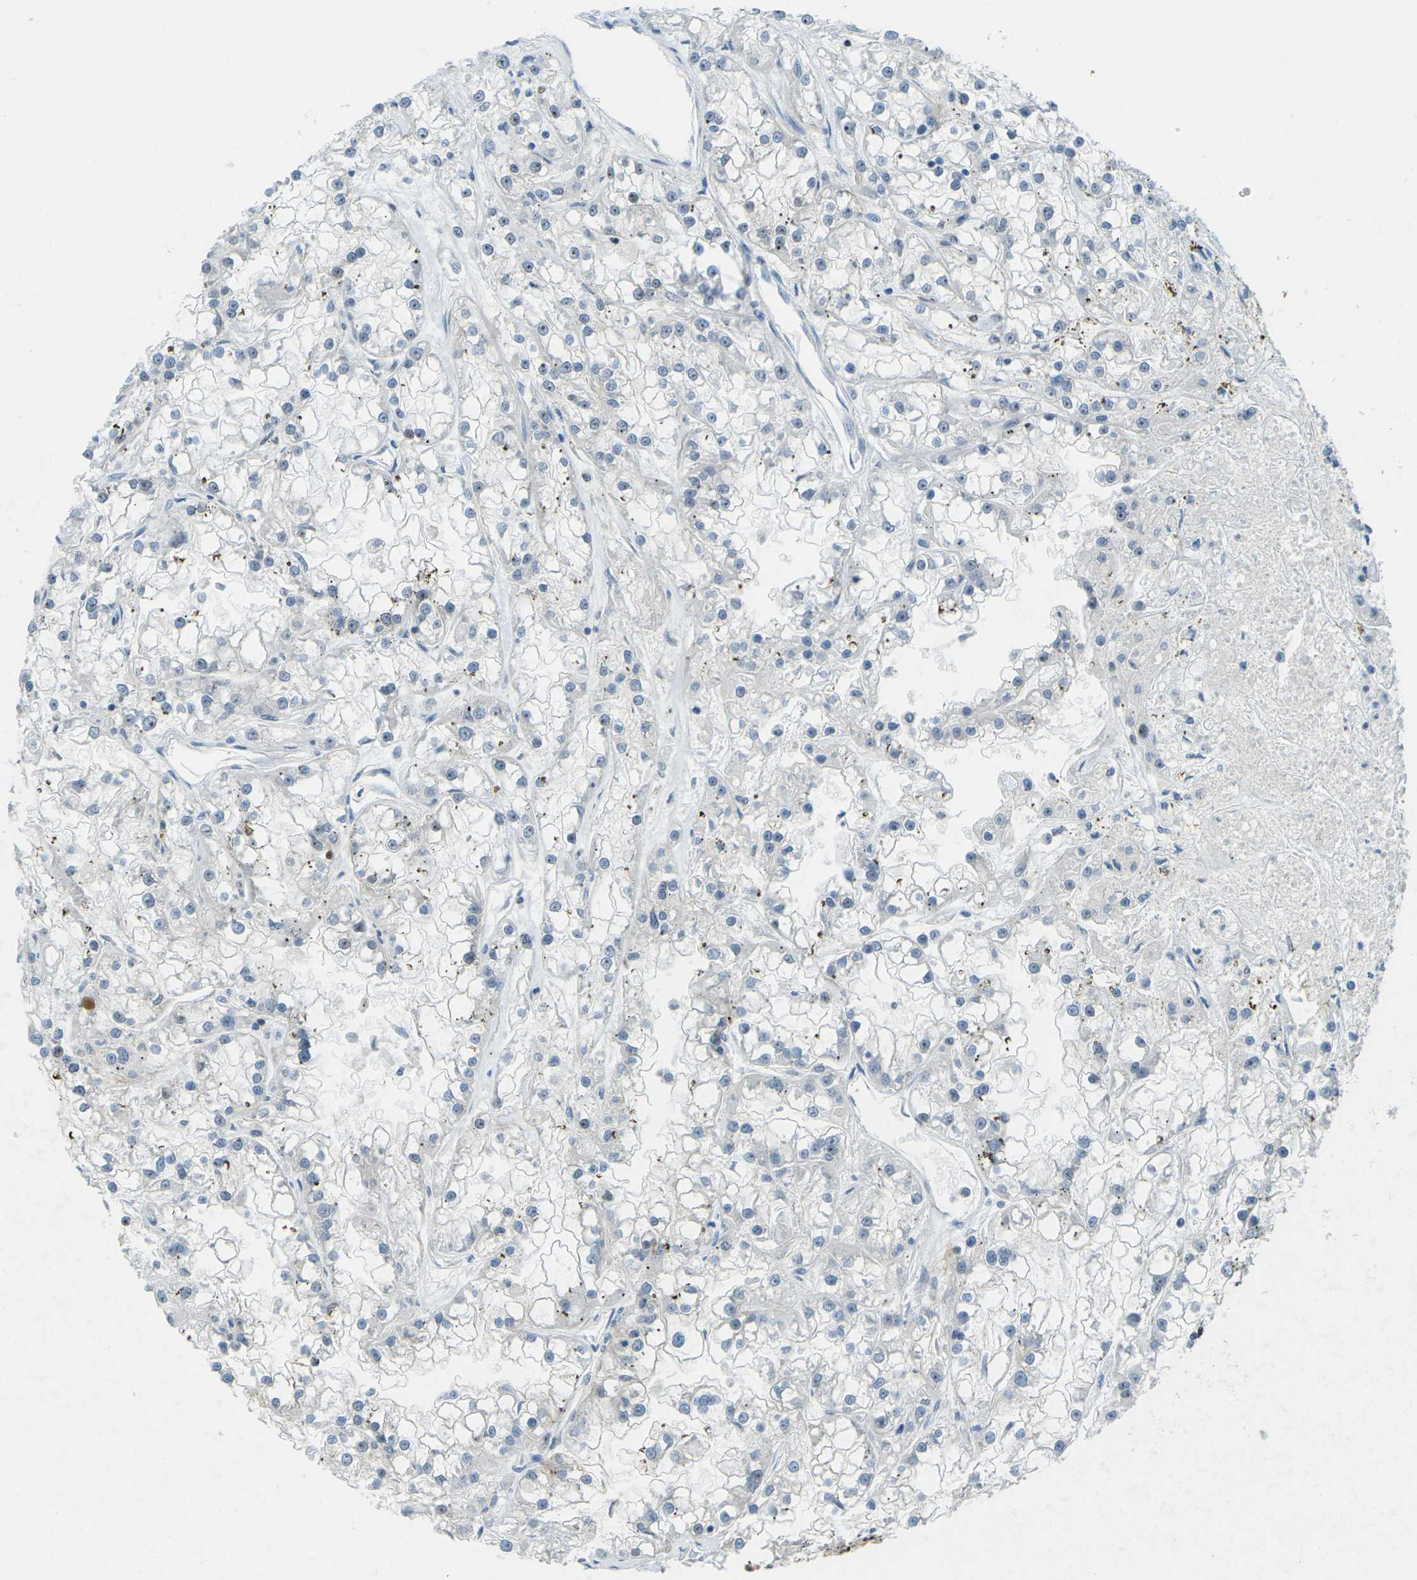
{"staining": {"intensity": "moderate", "quantity": "<25%", "location": "nuclear"}, "tissue": "renal cancer", "cell_type": "Tumor cells", "image_type": "cancer", "snomed": [{"axis": "morphology", "description": "Adenocarcinoma, NOS"}, {"axis": "topography", "description": "Kidney"}], "caption": "The image shows staining of adenocarcinoma (renal), revealing moderate nuclear protein expression (brown color) within tumor cells.", "gene": "UBE2C", "patient": {"sex": "female", "age": 52}}